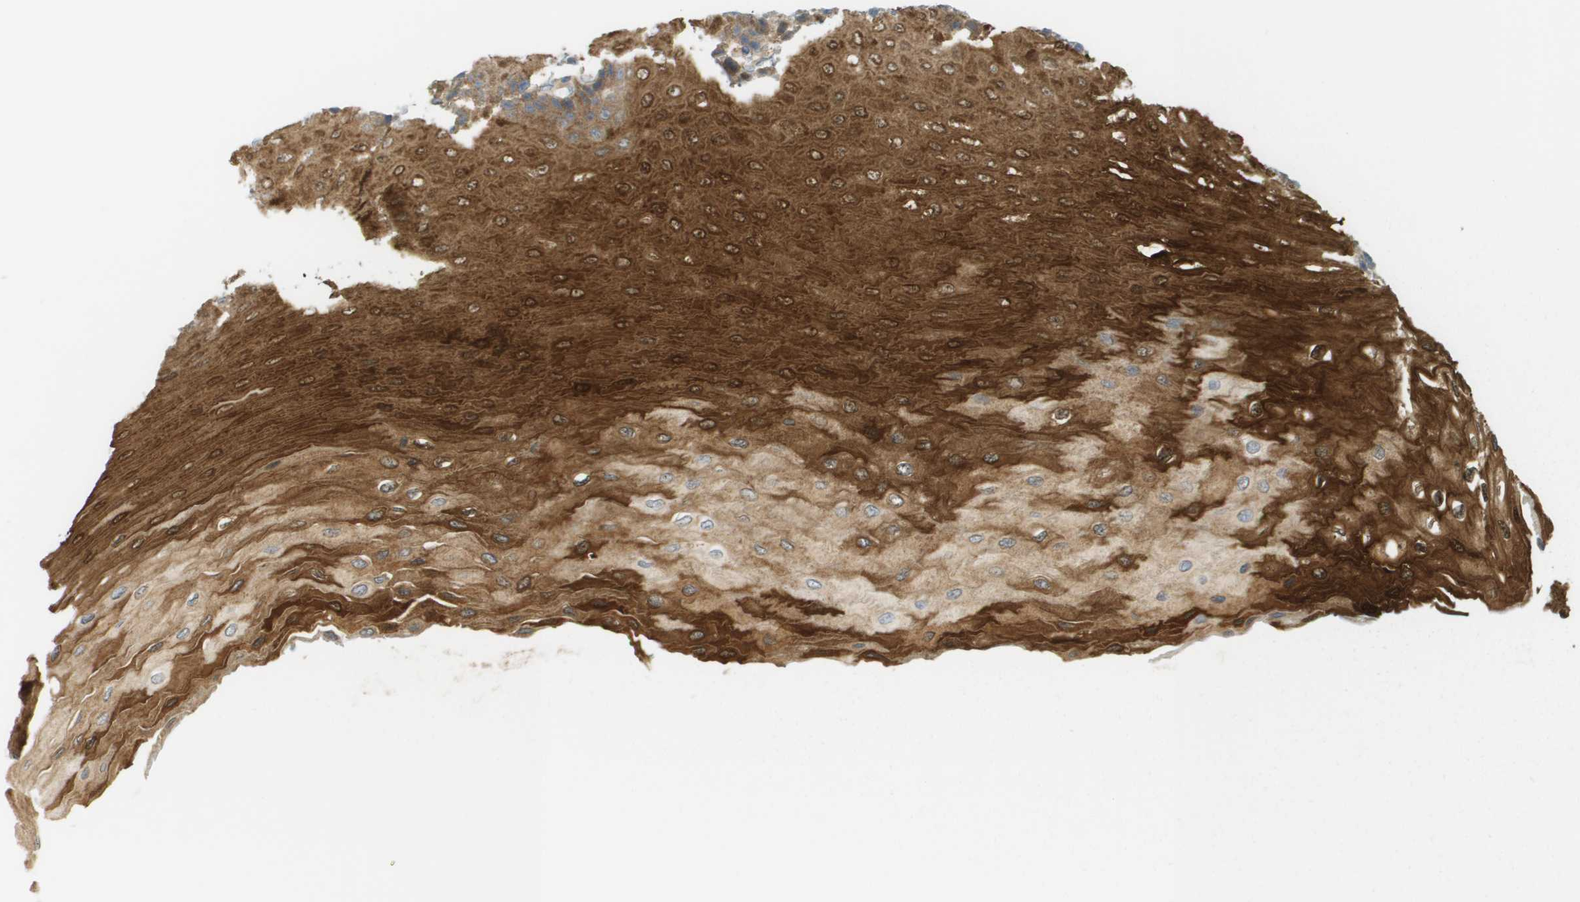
{"staining": {"intensity": "strong", "quantity": ">75%", "location": "cytoplasmic/membranous,nuclear"}, "tissue": "esophagus", "cell_type": "Squamous epithelial cells", "image_type": "normal", "snomed": [{"axis": "morphology", "description": "Normal tissue, NOS"}, {"axis": "topography", "description": "Esophagus"}], "caption": "High-magnification brightfield microscopy of unremarkable esophagus stained with DAB (3,3'-diaminobenzidine) (brown) and counterstained with hematoxylin (blue). squamous epithelial cells exhibit strong cytoplasmic/membranous,nuclear expression is appreciated in about>75% of cells.", "gene": "PROC", "patient": {"sex": "female", "age": 72}}